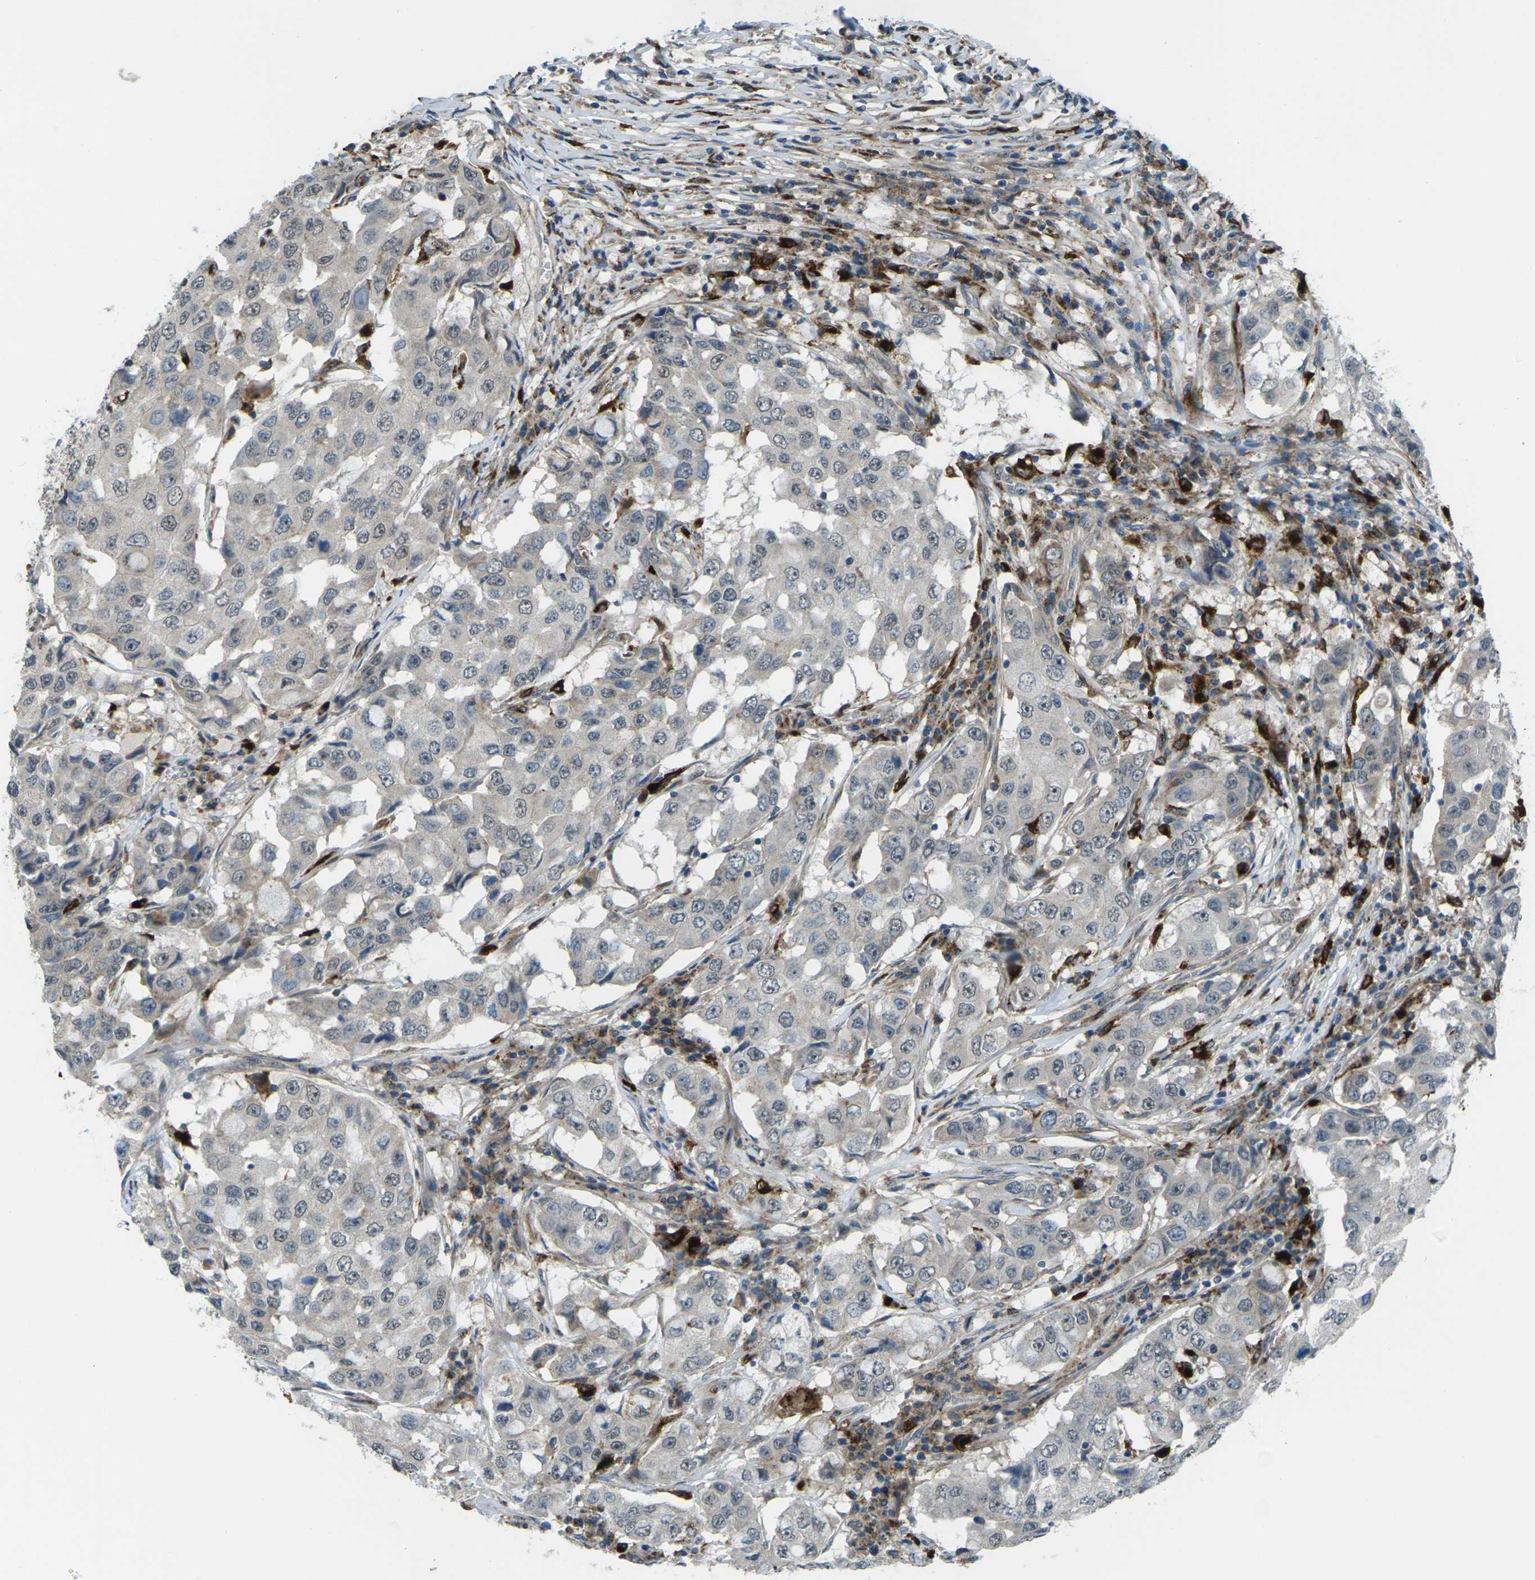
{"staining": {"intensity": "negative", "quantity": "none", "location": "none"}, "tissue": "breast cancer", "cell_type": "Tumor cells", "image_type": "cancer", "snomed": [{"axis": "morphology", "description": "Duct carcinoma"}, {"axis": "topography", "description": "Breast"}], "caption": "Histopathology image shows no protein expression in tumor cells of breast intraductal carcinoma tissue.", "gene": "SLC31A2", "patient": {"sex": "female", "age": 27}}